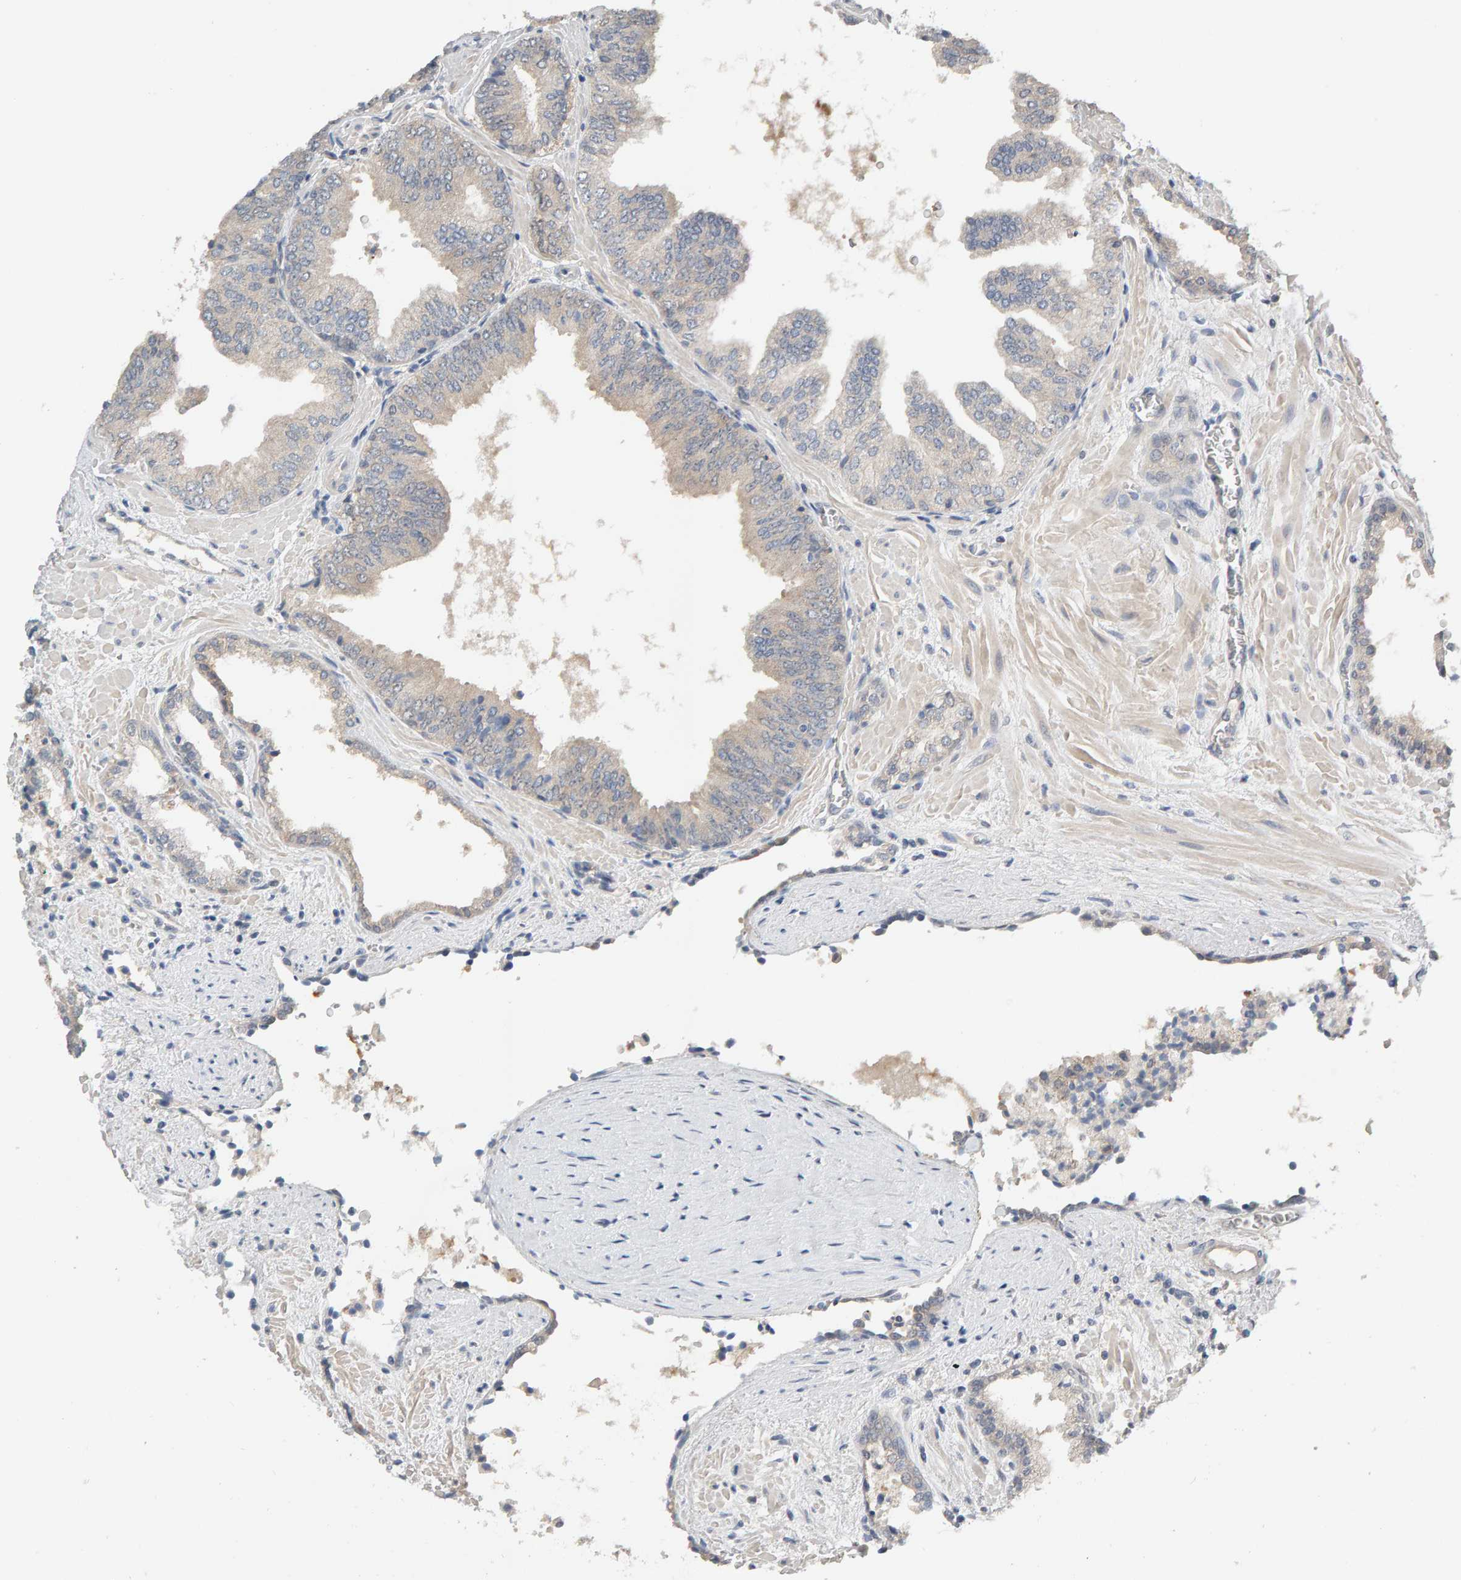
{"staining": {"intensity": "negative", "quantity": "none", "location": "none"}, "tissue": "prostate cancer", "cell_type": "Tumor cells", "image_type": "cancer", "snomed": [{"axis": "morphology", "description": "Adenocarcinoma, Low grade"}, {"axis": "topography", "description": "Prostate"}], "caption": "Immunohistochemistry micrograph of human prostate cancer stained for a protein (brown), which reveals no staining in tumor cells.", "gene": "GFUS", "patient": {"sex": "male", "age": 71}}